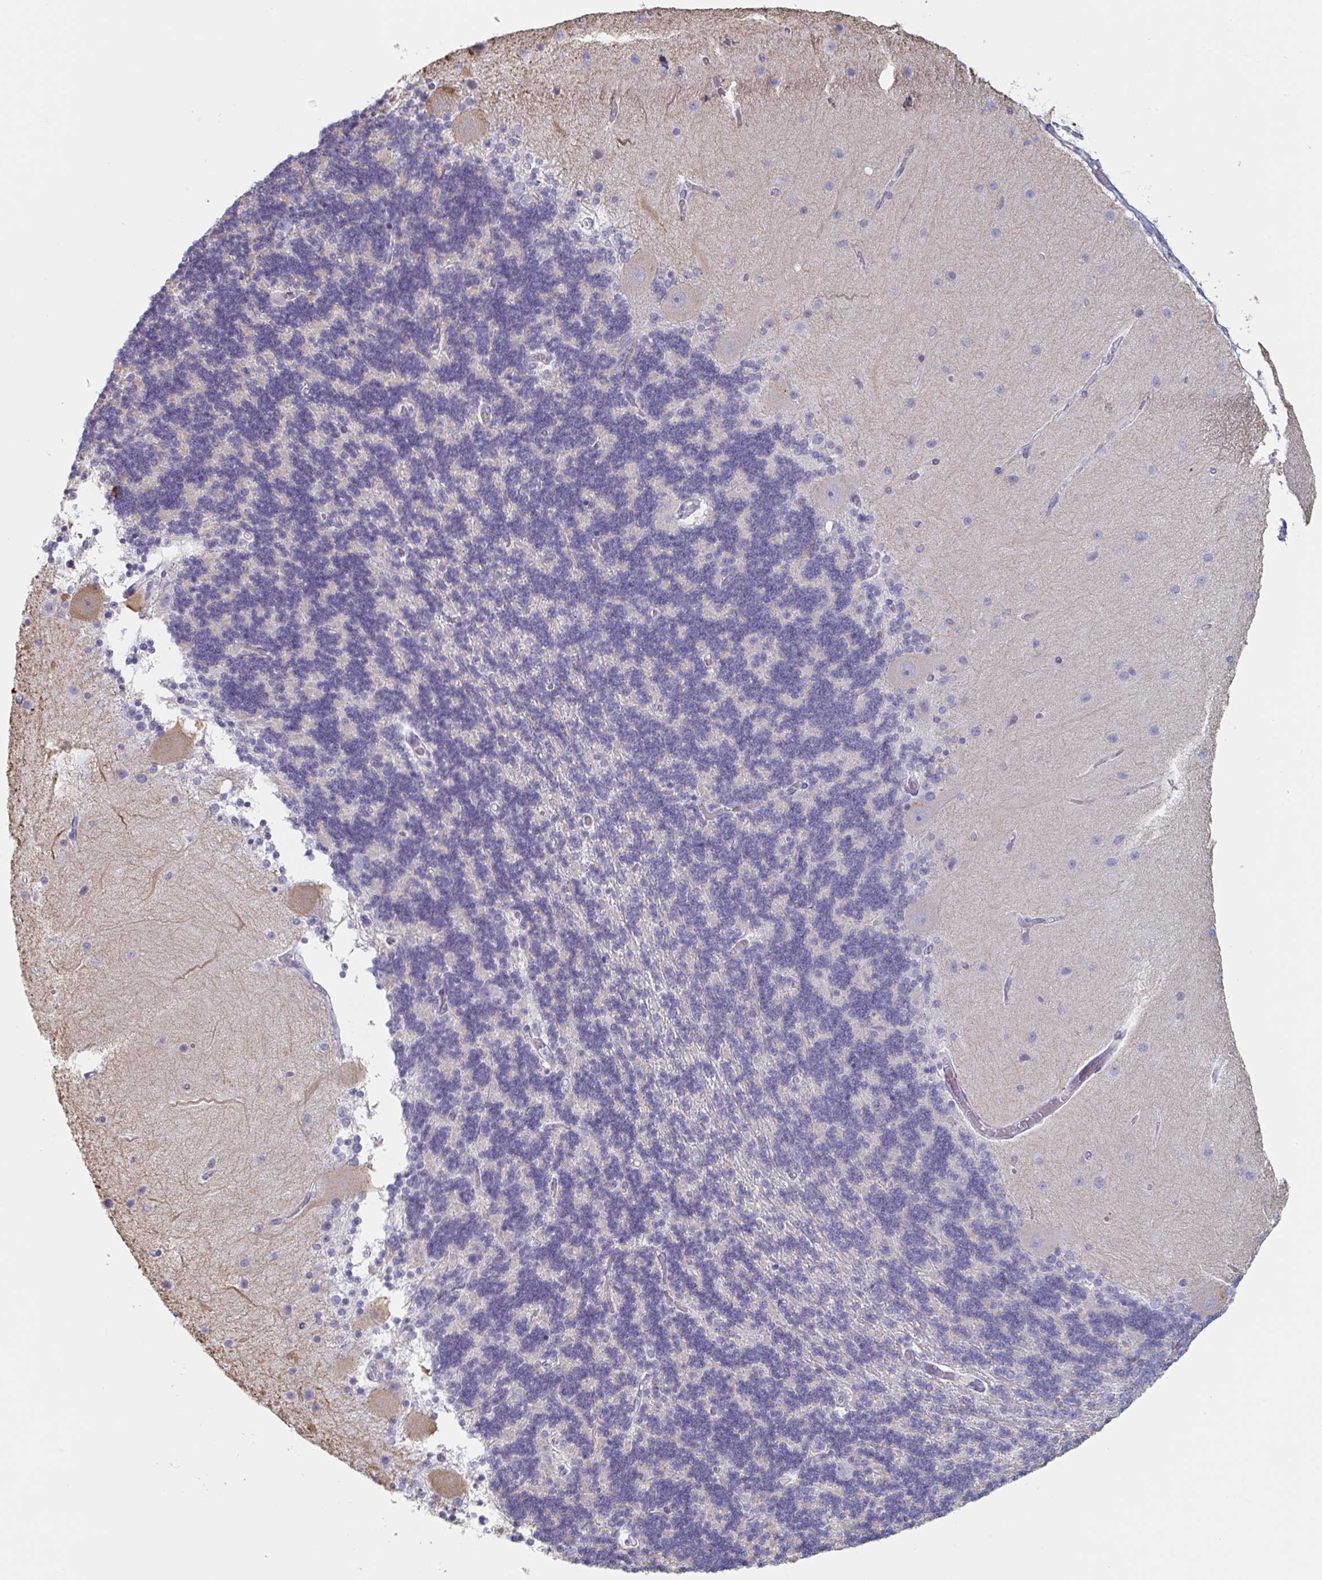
{"staining": {"intensity": "negative", "quantity": "none", "location": "none"}, "tissue": "cerebellum", "cell_type": "Cells in granular layer", "image_type": "normal", "snomed": [{"axis": "morphology", "description": "Normal tissue, NOS"}, {"axis": "topography", "description": "Cerebellum"}], "caption": "This is a histopathology image of immunohistochemistry staining of unremarkable cerebellum, which shows no expression in cells in granular layer.", "gene": "FOXA1", "patient": {"sex": "female", "age": 54}}